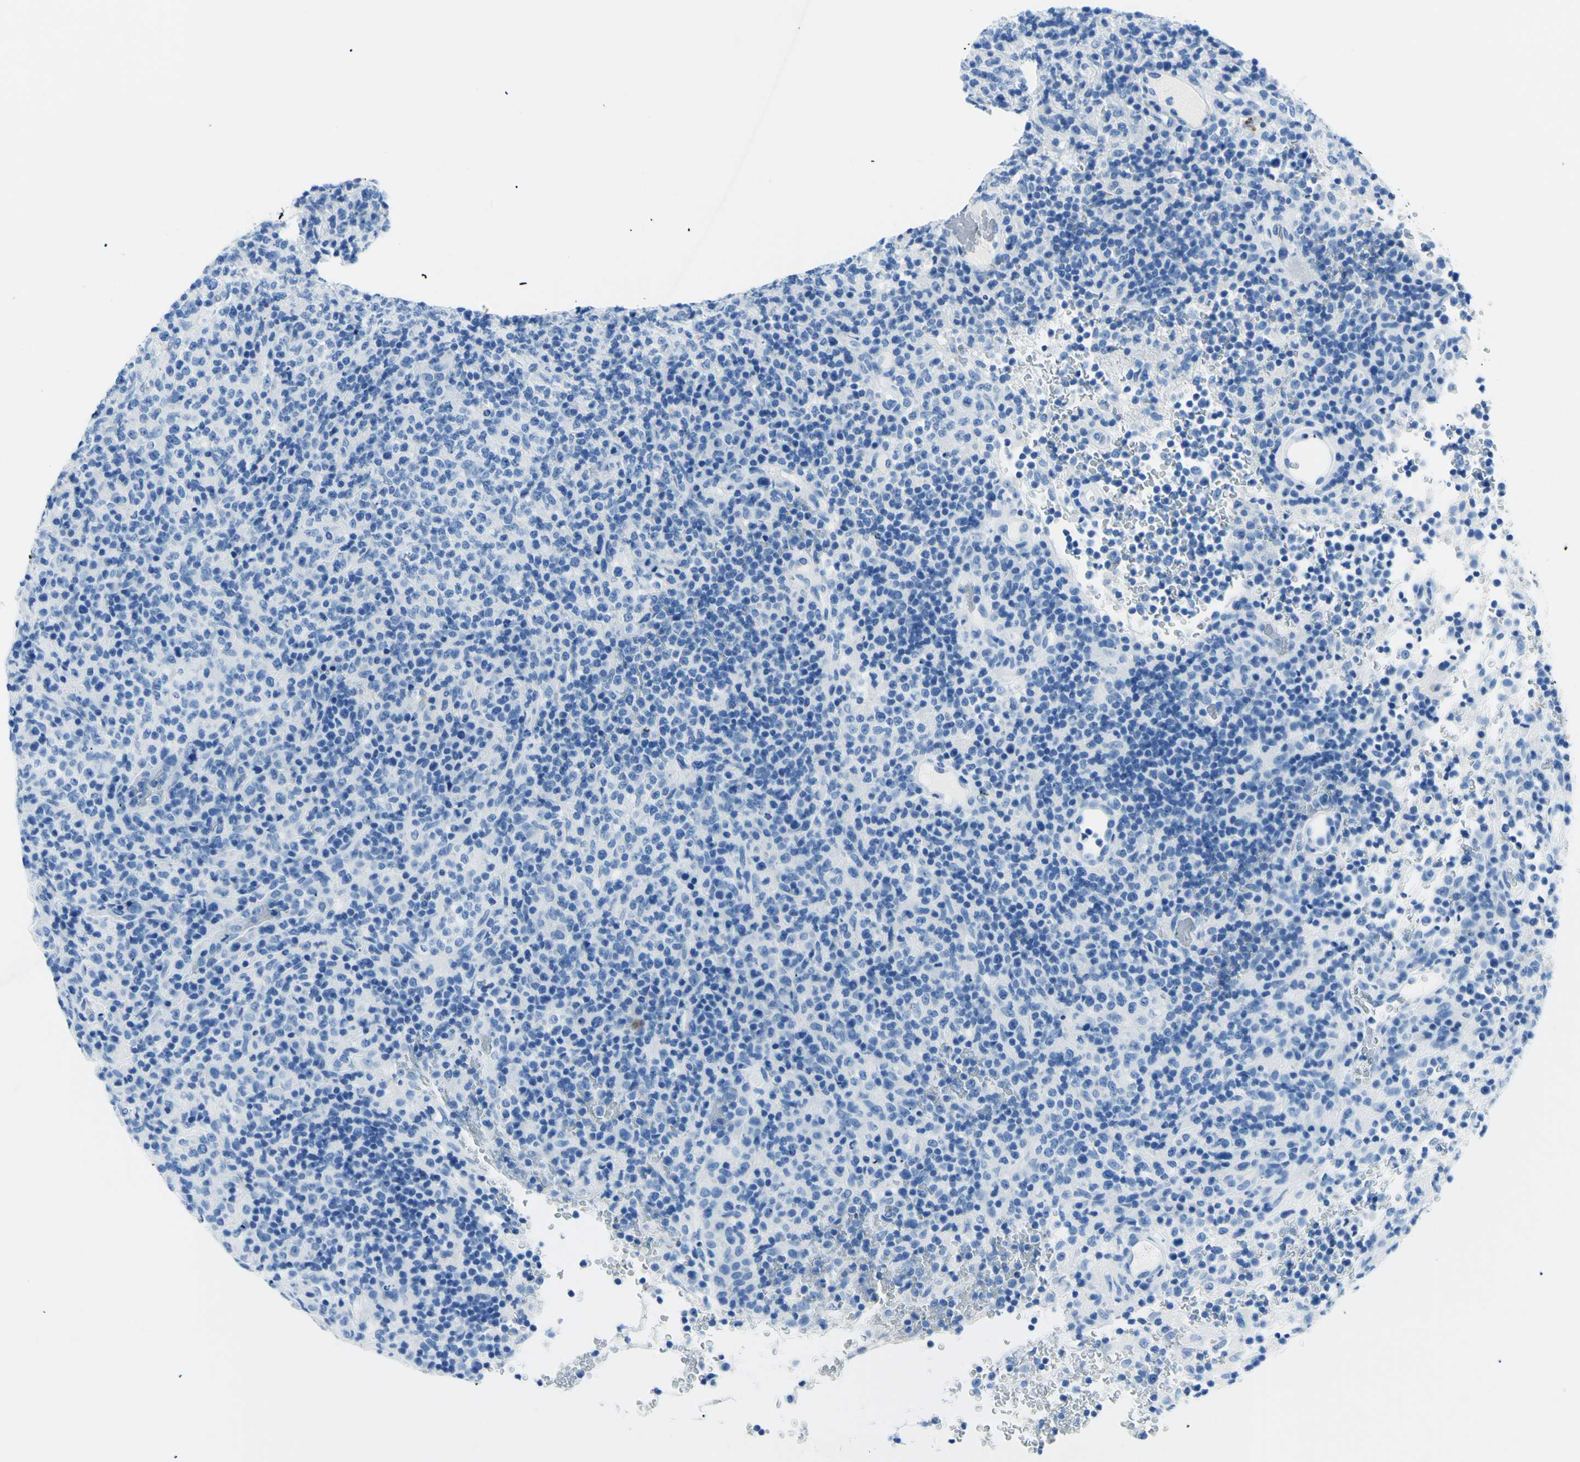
{"staining": {"intensity": "negative", "quantity": "none", "location": "none"}, "tissue": "lymphoma", "cell_type": "Tumor cells", "image_type": "cancer", "snomed": [{"axis": "morphology", "description": "Malignant lymphoma, non-Hodgkin's type, High grade"}, {"axis": "topography", "description": "Lymph node"}], "caption": "IHC image of high-grade malignant lymphoma, non-Hodgkin's type stained for a protein (brown), which reveals no positivity in tumor cells.", "gene": "MYH2", "patient": {"sex": "female", "age": 76}}